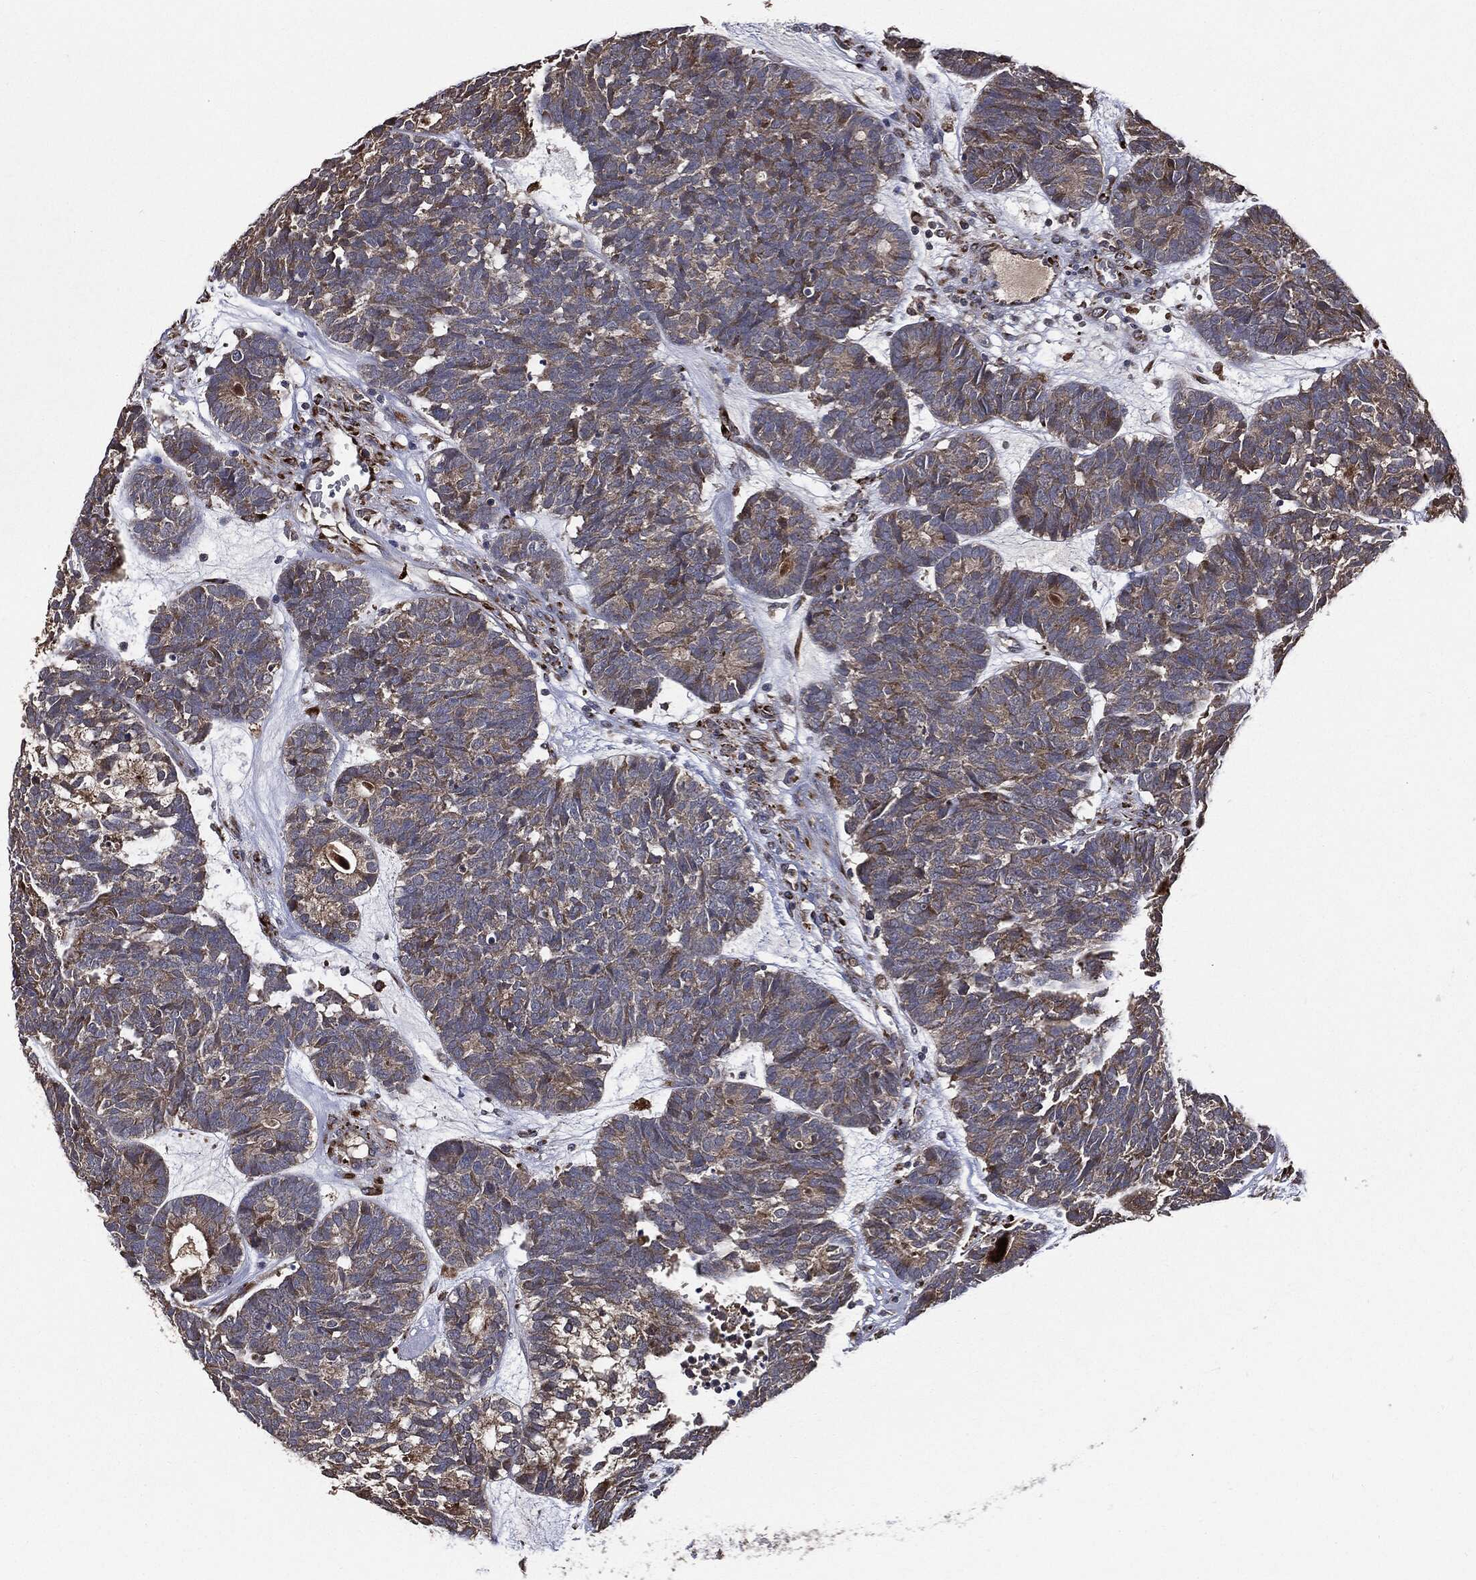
{"staining": {"intensity": "moderate", "quantity": "<25%", "location": "cytoplasmic/membranous"}, "tissue": "head and neck cancer", "cell_type": "Tumor cells", "image_type": "cancer", "snomed": [{"axis": "morphology", "description": "Adenocarcinoma, NOS"}, {"axis": "topography", "description": "Head-Neck"}], "caption": "Head and neck adenocarcinoma tissue displays moderate cytoplasmic/membranous positivity in approximately <25% of tumor cells", "gene": "PLOD3", "patient": {"sex": "female", "age": 81}}